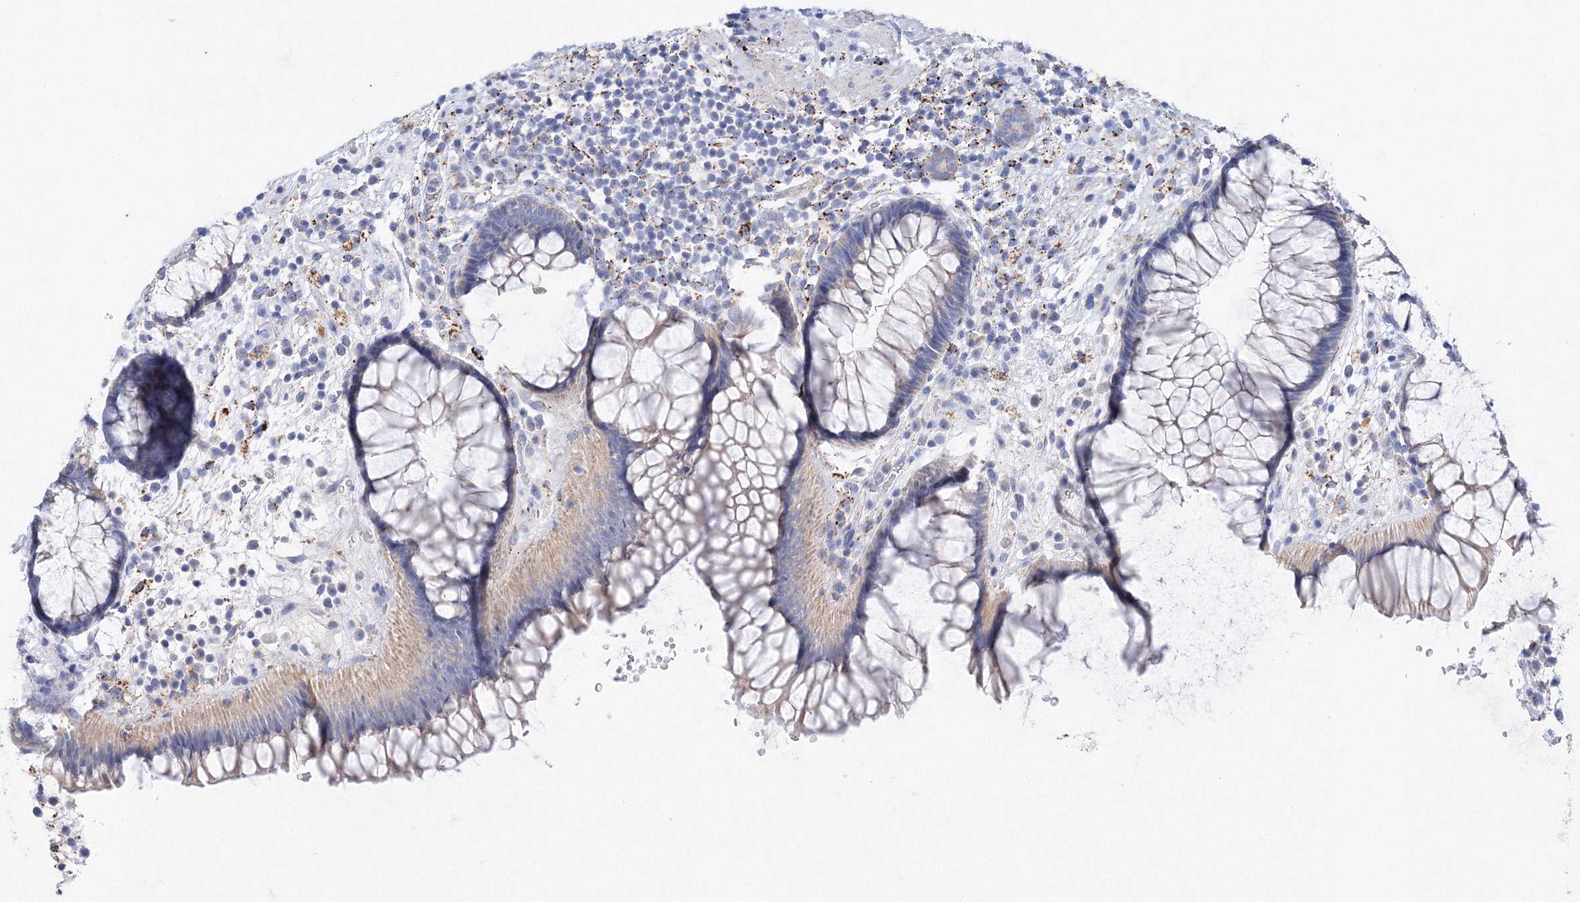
{"staining": {"intensity": "weak", "quantity": "<25%", "location": "cytoplasmic/membranous"}, "tissue": "rectum", "cell_type": "Glandular cells", "image_type": "normal", "snomed": [{"axis": "morphology", "description": "Normal tissue, NOS"}, {"axis": "topography", "description": "Rectum"}], "caption": "A high-resolution photomicrograph shows immunohistochemistry (IHC) staining of normal rectum, which shows no significant staining in glandular cells. The staining is performed using DAB brown chromogen with nuclei counter-stained in using hematoxylin.", "gene": "MERTK", "patient": {"sex": "male", "age": 51}}